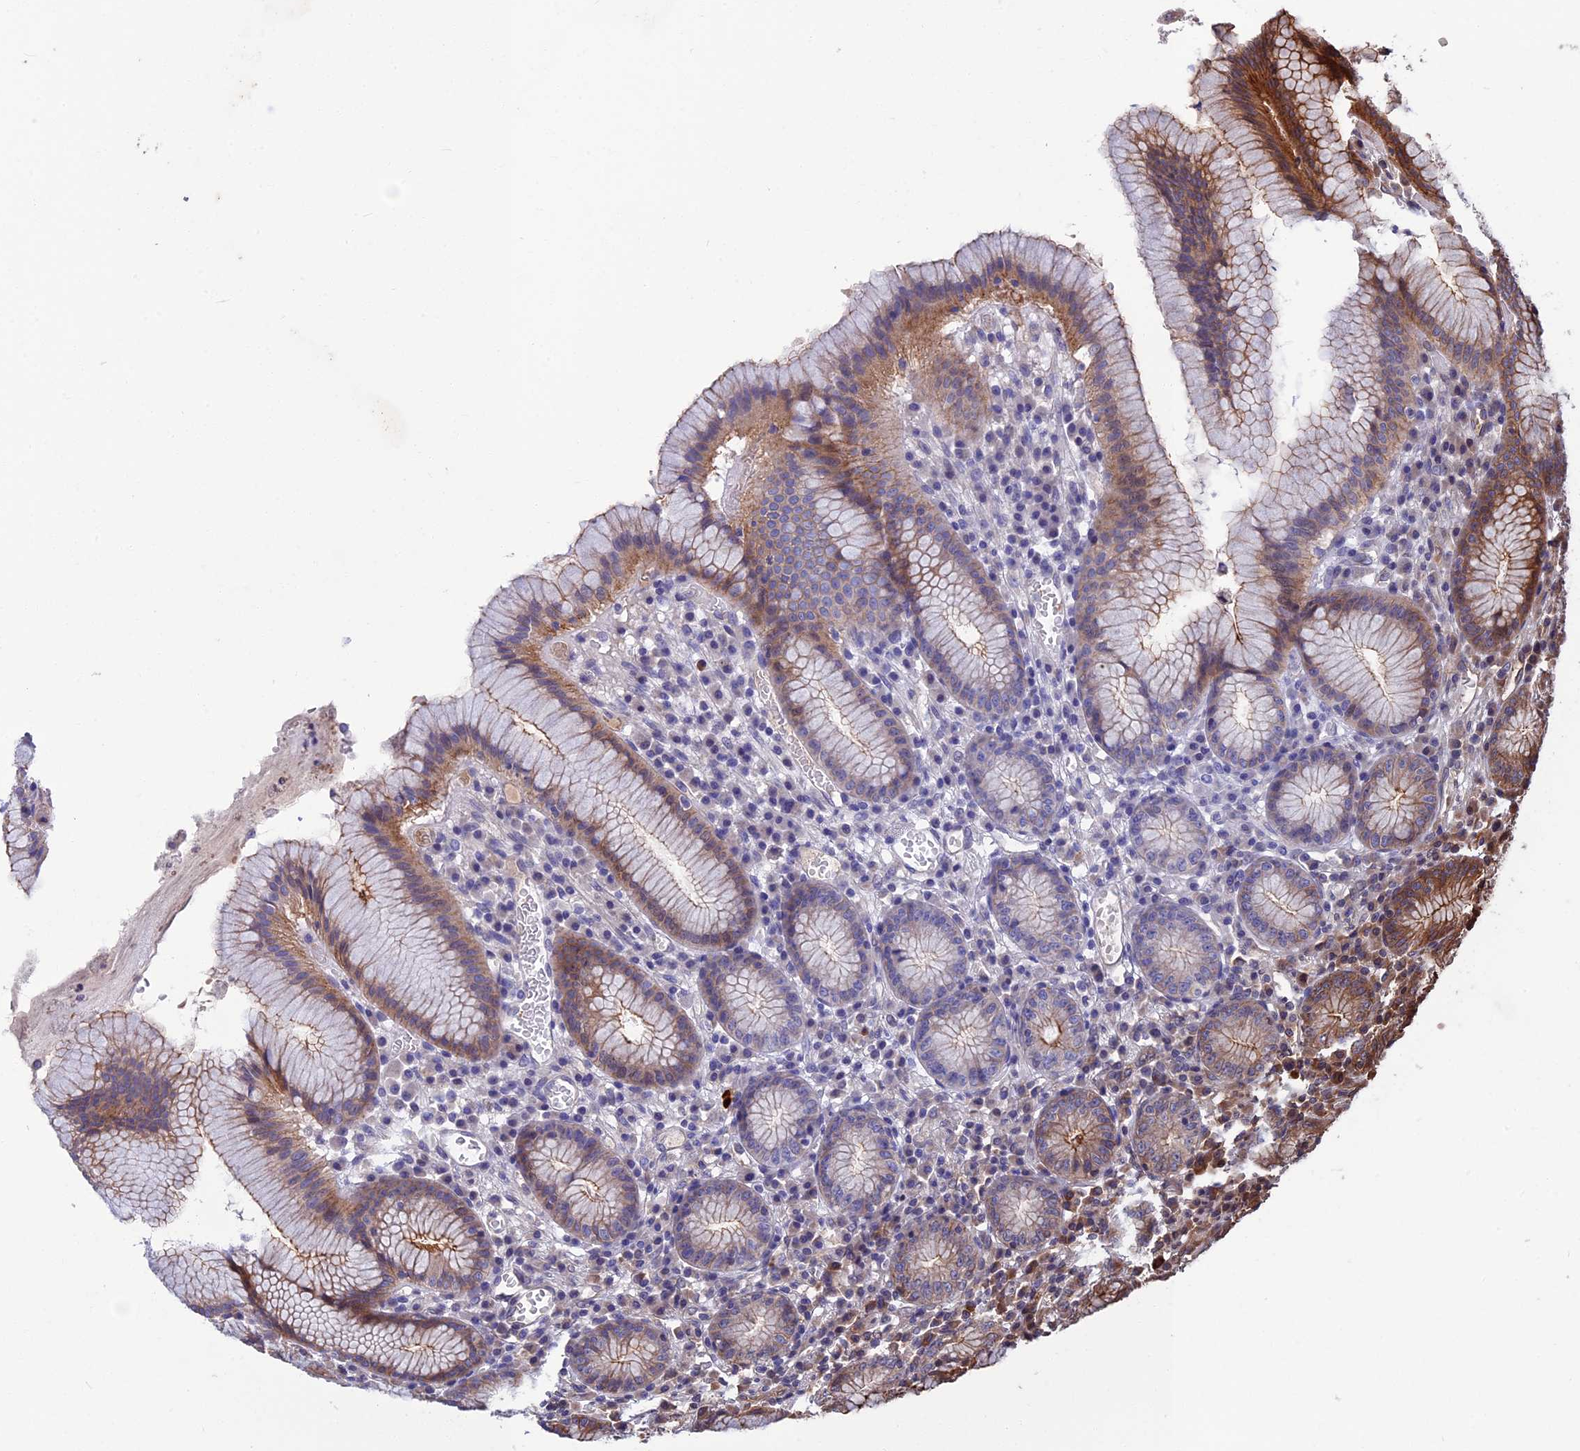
{"staining": {"intensity": "moderate", "quantity": "25%-75%", "location": "cytoplasmic/membranous"}, "tissue": "stomach", "cell_type": "Glandular cells", "image_type": "normal", "snomed": [{"axis": "morphology", "description": "Normal tissue, NOS"}, {"axis": "topography", "description": "Stomach"}], "caption": "Brown immunohistochemical staining in normal stomach demonstrates moderate cytoplasmic/membranous positivity in approximately 25%-75% of glandular cells. (Brightfield microscopy of DAB IHC at high magnification).", "gene": "CRACD", "patient": {"sex": "male", "age": 55}}